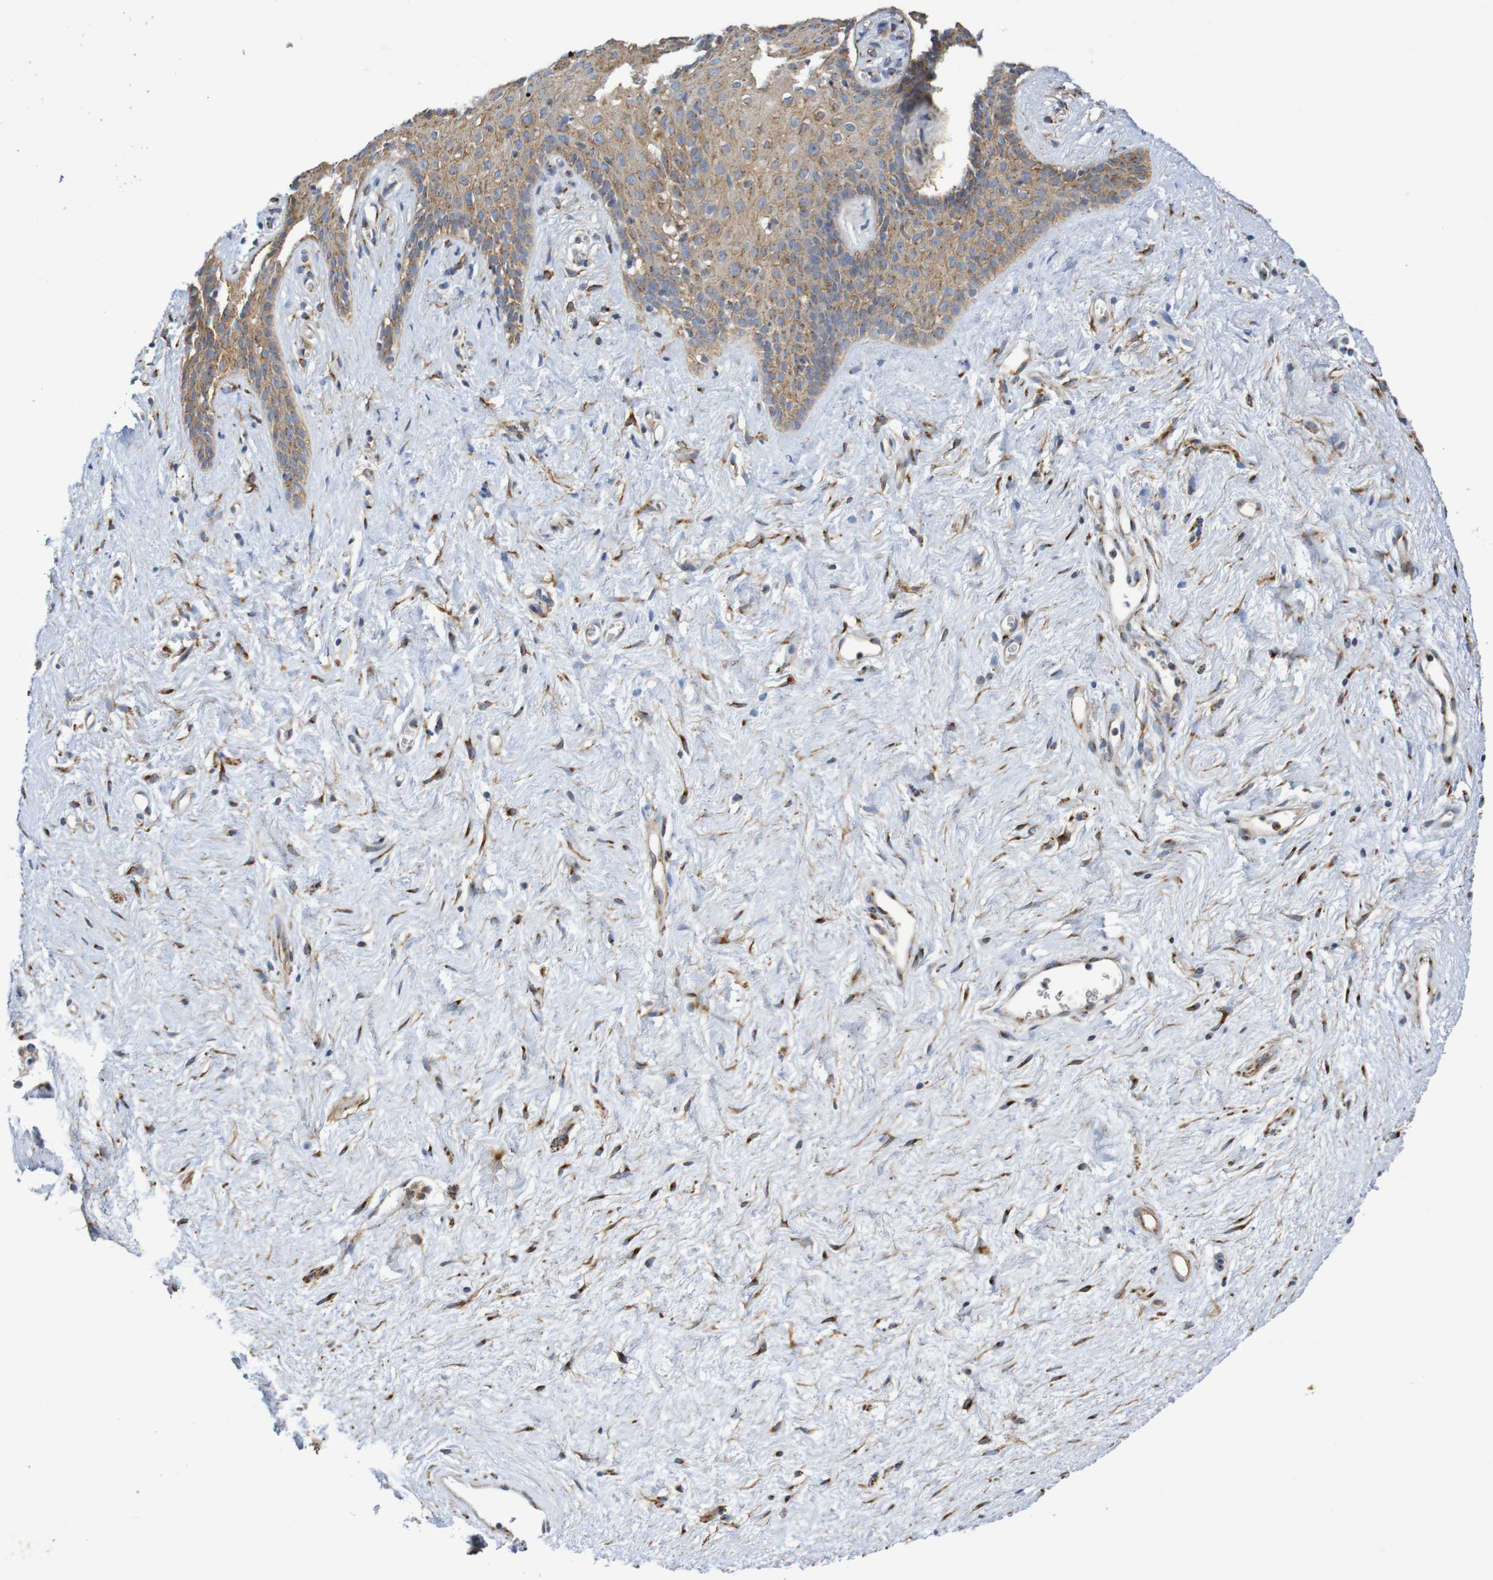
{"staining": {"intensity": "moderate", "quantity": ">75%", "location": "cytoplasmic/membranous"}, "tissue": "vagina", "cell_type": "Squamous epithelial cells", "image_type": "normal", "snomed": [{"axis": "morphology", "description": "Normal tissue, NOS"}, {"axis": "topography", "description": "Vagina"}], "caption": "Protein expression analysis of unremarkable vagina reveals moderate cytoplasmic/membranous expression in approximately >75% of squamous epithelial cells.", "gene": "DCP2", "patient": {"sex": "female", "age": 44}}